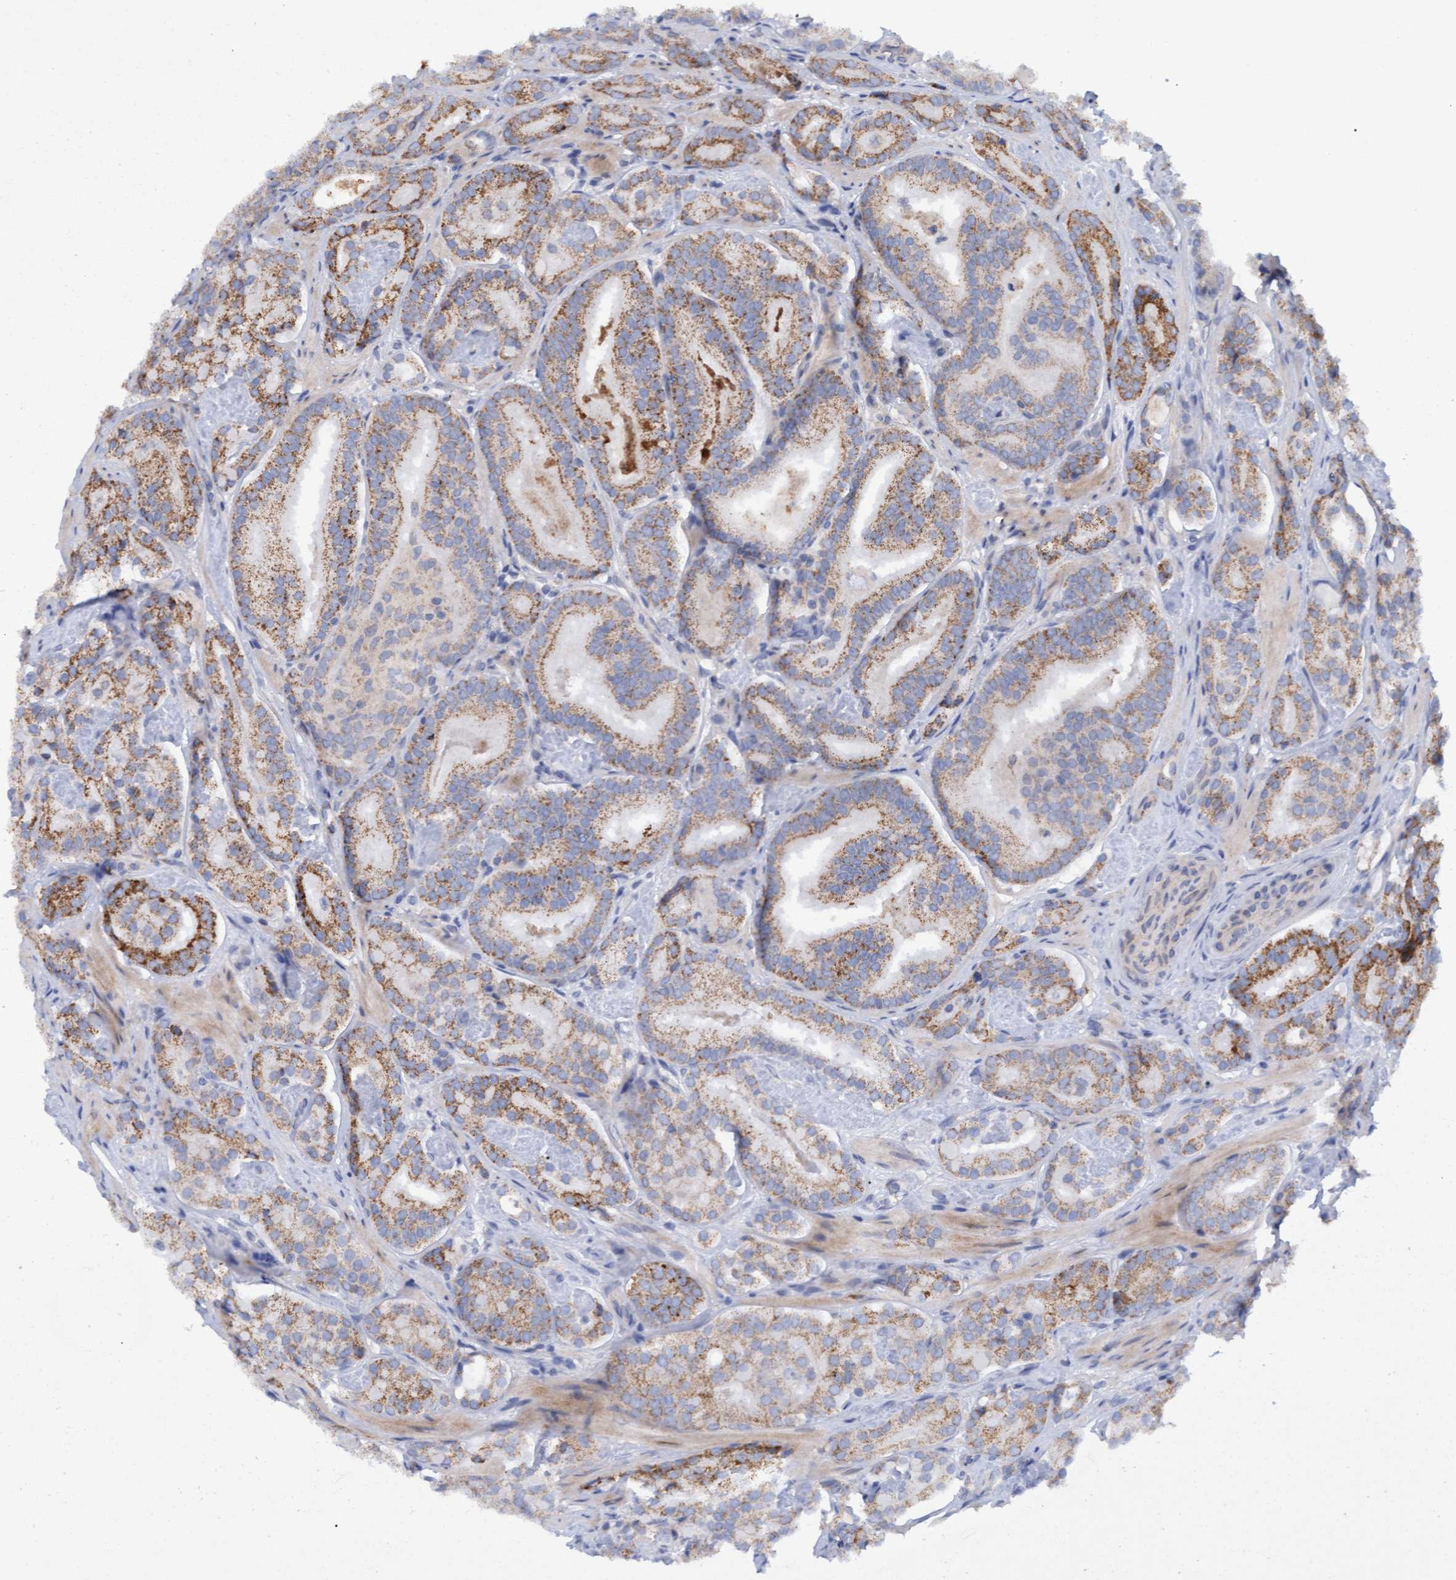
{"staining": {"intensity": "moderate", "quantity": ">75%", "location": "cytoplasmic/membranous"}, "tissue": "prostate cancer", "cell_type": "Tumor cells", "image_type": "cancer", "snomed": [{"axis": "morphology", "description": "Adenocarcinoma, Low grade"}, {"axis": "topography", "description": "Prostate"}], "caption": "The histopathology image displays immunohistochemical staining of adenocarcinoma (low-grade) (prostate). There is moderate cytoplasmic/membranous expression is seen in about >75% of tumor cells.", "gene": "MGLL", "patient": {"sex": "male", "age": 69}}